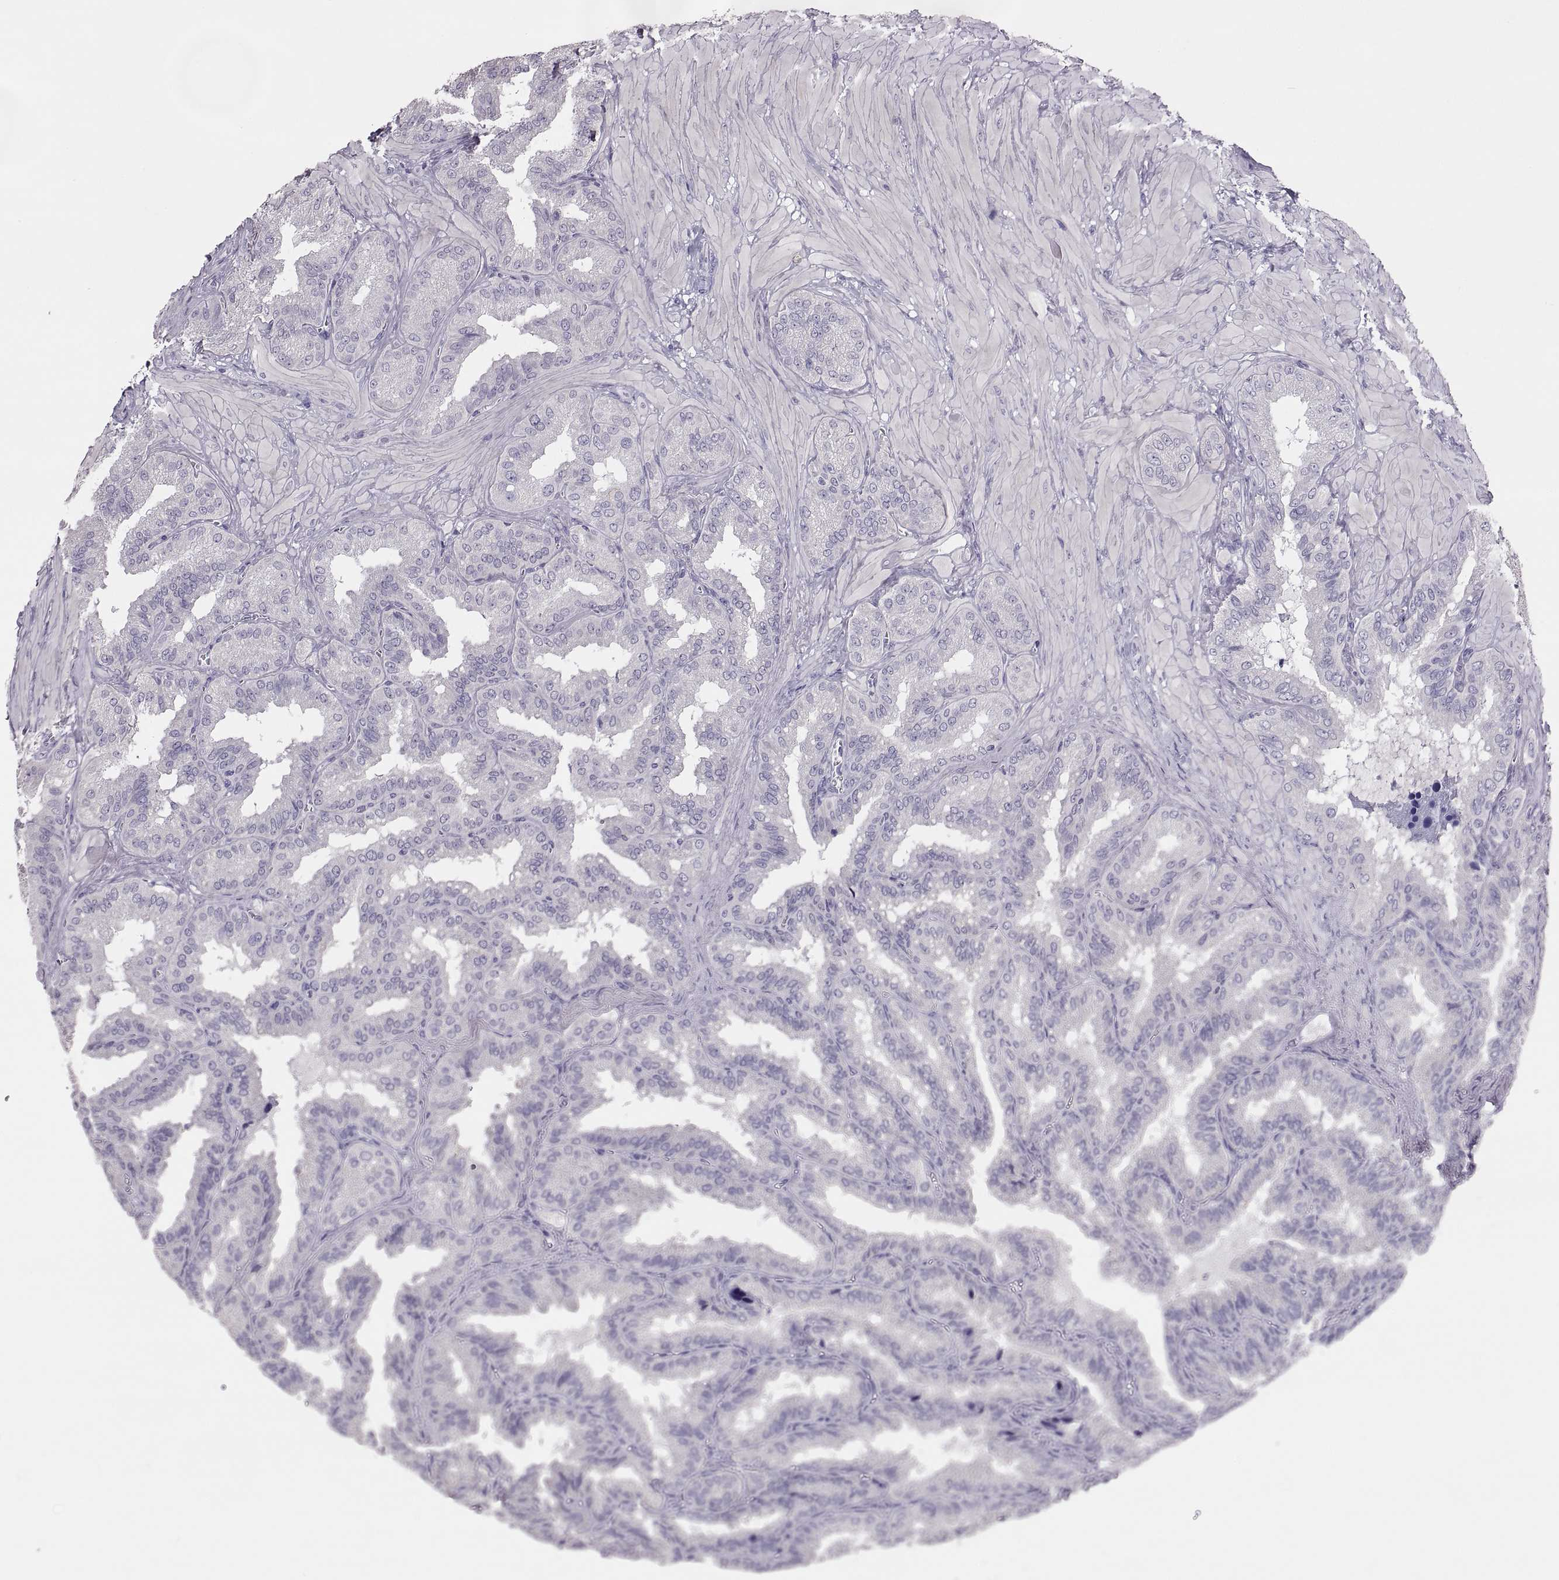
{"staining": {"intensity": "negative", "quantity": "none", "location": "none"}, "tissue": "seminal vesicle", "cell_type": "Glandular cells", "image_type": "normal", "snomed": [{"axis": "morphology", "description": "Normal tissue, NOS"}, {"axis": "topography", "description": "Seminal veicle"}], "caption": "DAB (3,3'-diaminobenzidine) immunohistochemical staining of benign human seminal vesicle demonstrates no significant positivity in glandular cells.", "gene": "TBX19", "patient": {"sex": "male", "age": 37}}